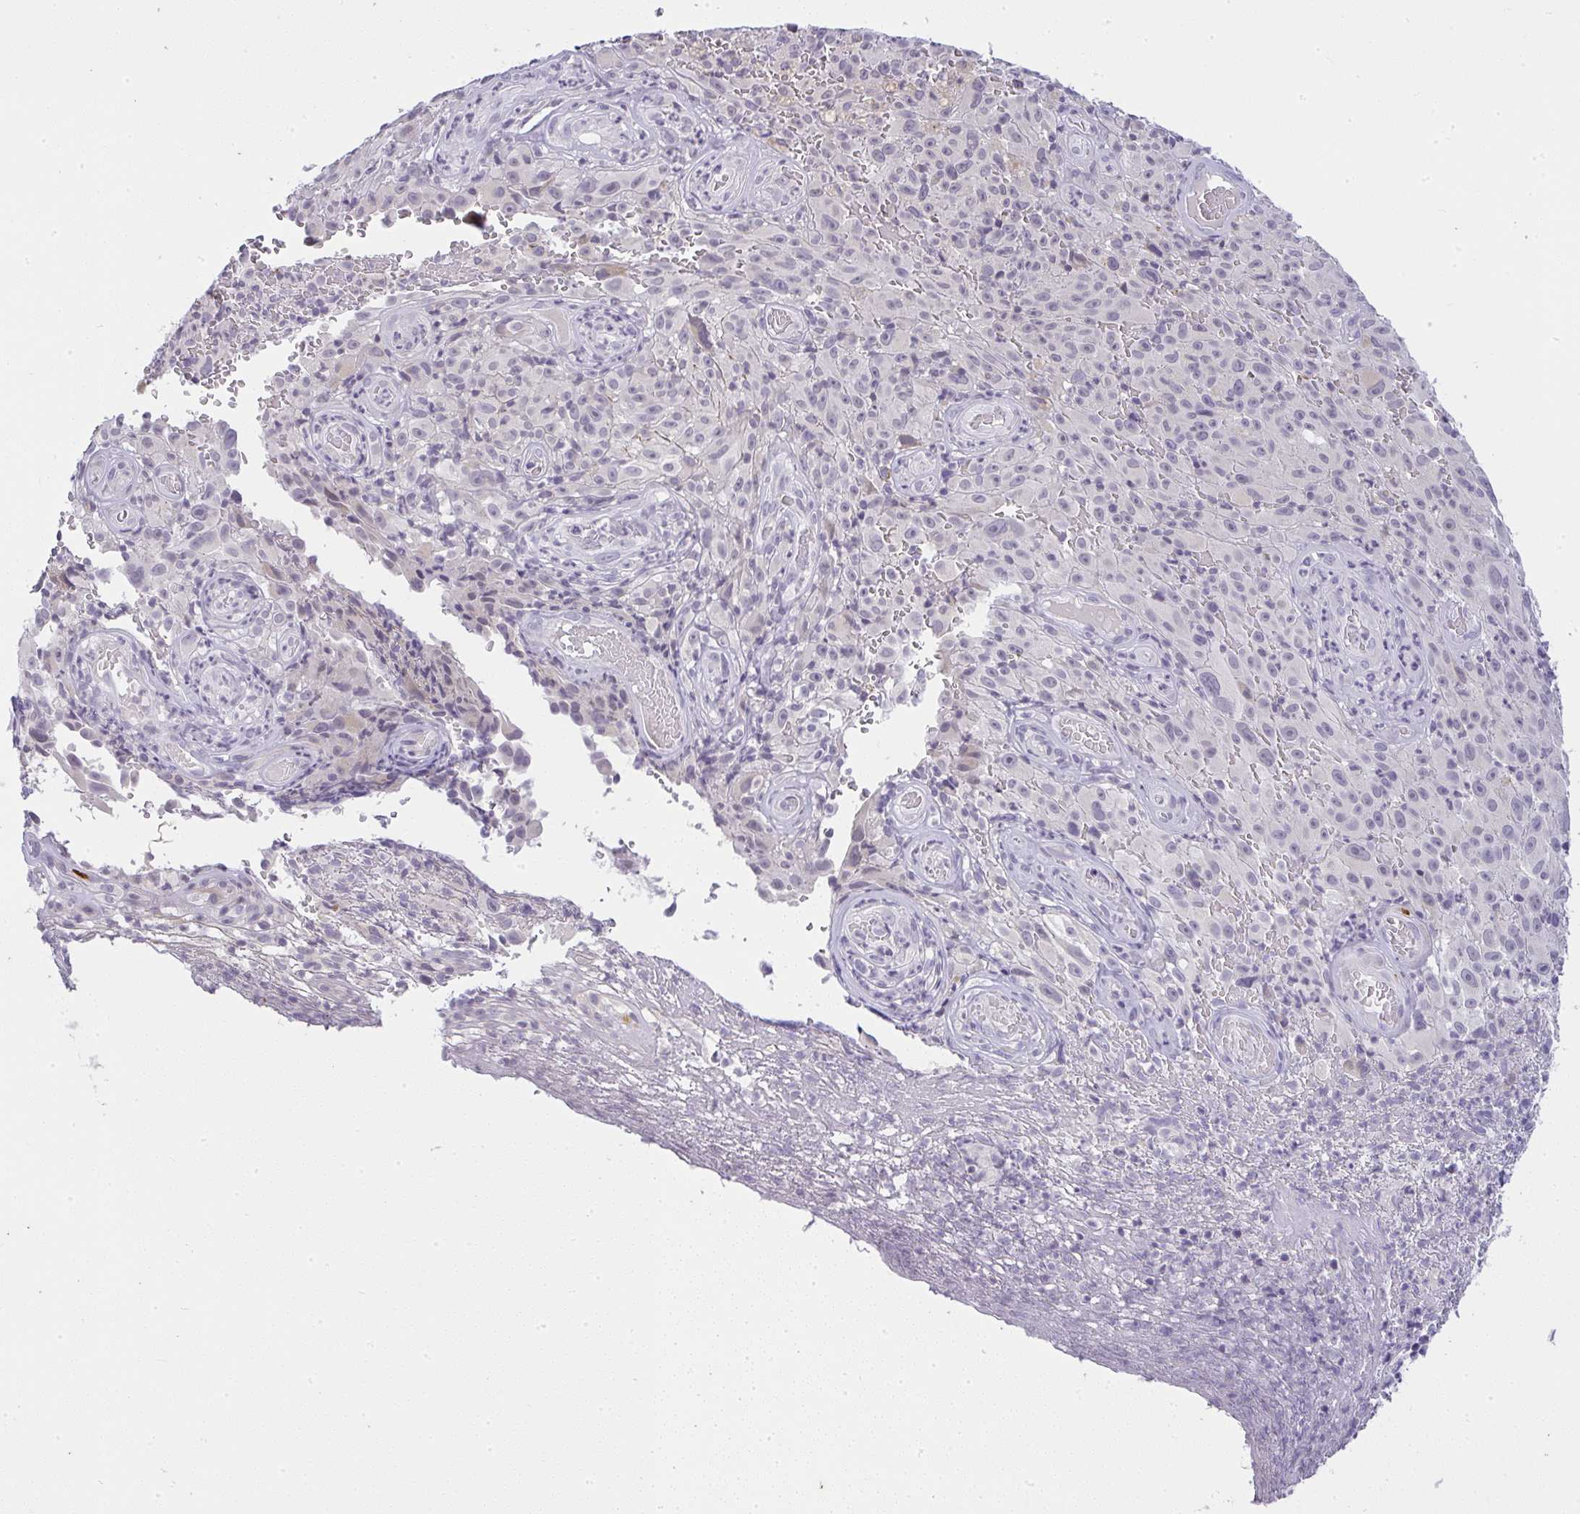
{"staining": {"intensity": "negative", "quantity": "none", "location": "none"}, "tissue": "melanoma", "cell_type": "Tumor cells", "image_type": "cancer", "snomed": [{"axis": "morphology", "description": "Malignant melanoma, NOS"}, {"axis": "topography", "description": "Skin"}], "caption": "DAB immunohistochemical staining of malignant melanoma shows no significant positivity in tumor cells.", "gene": "CACNA1S", "patient": {"sex": "female", "age": 82}}